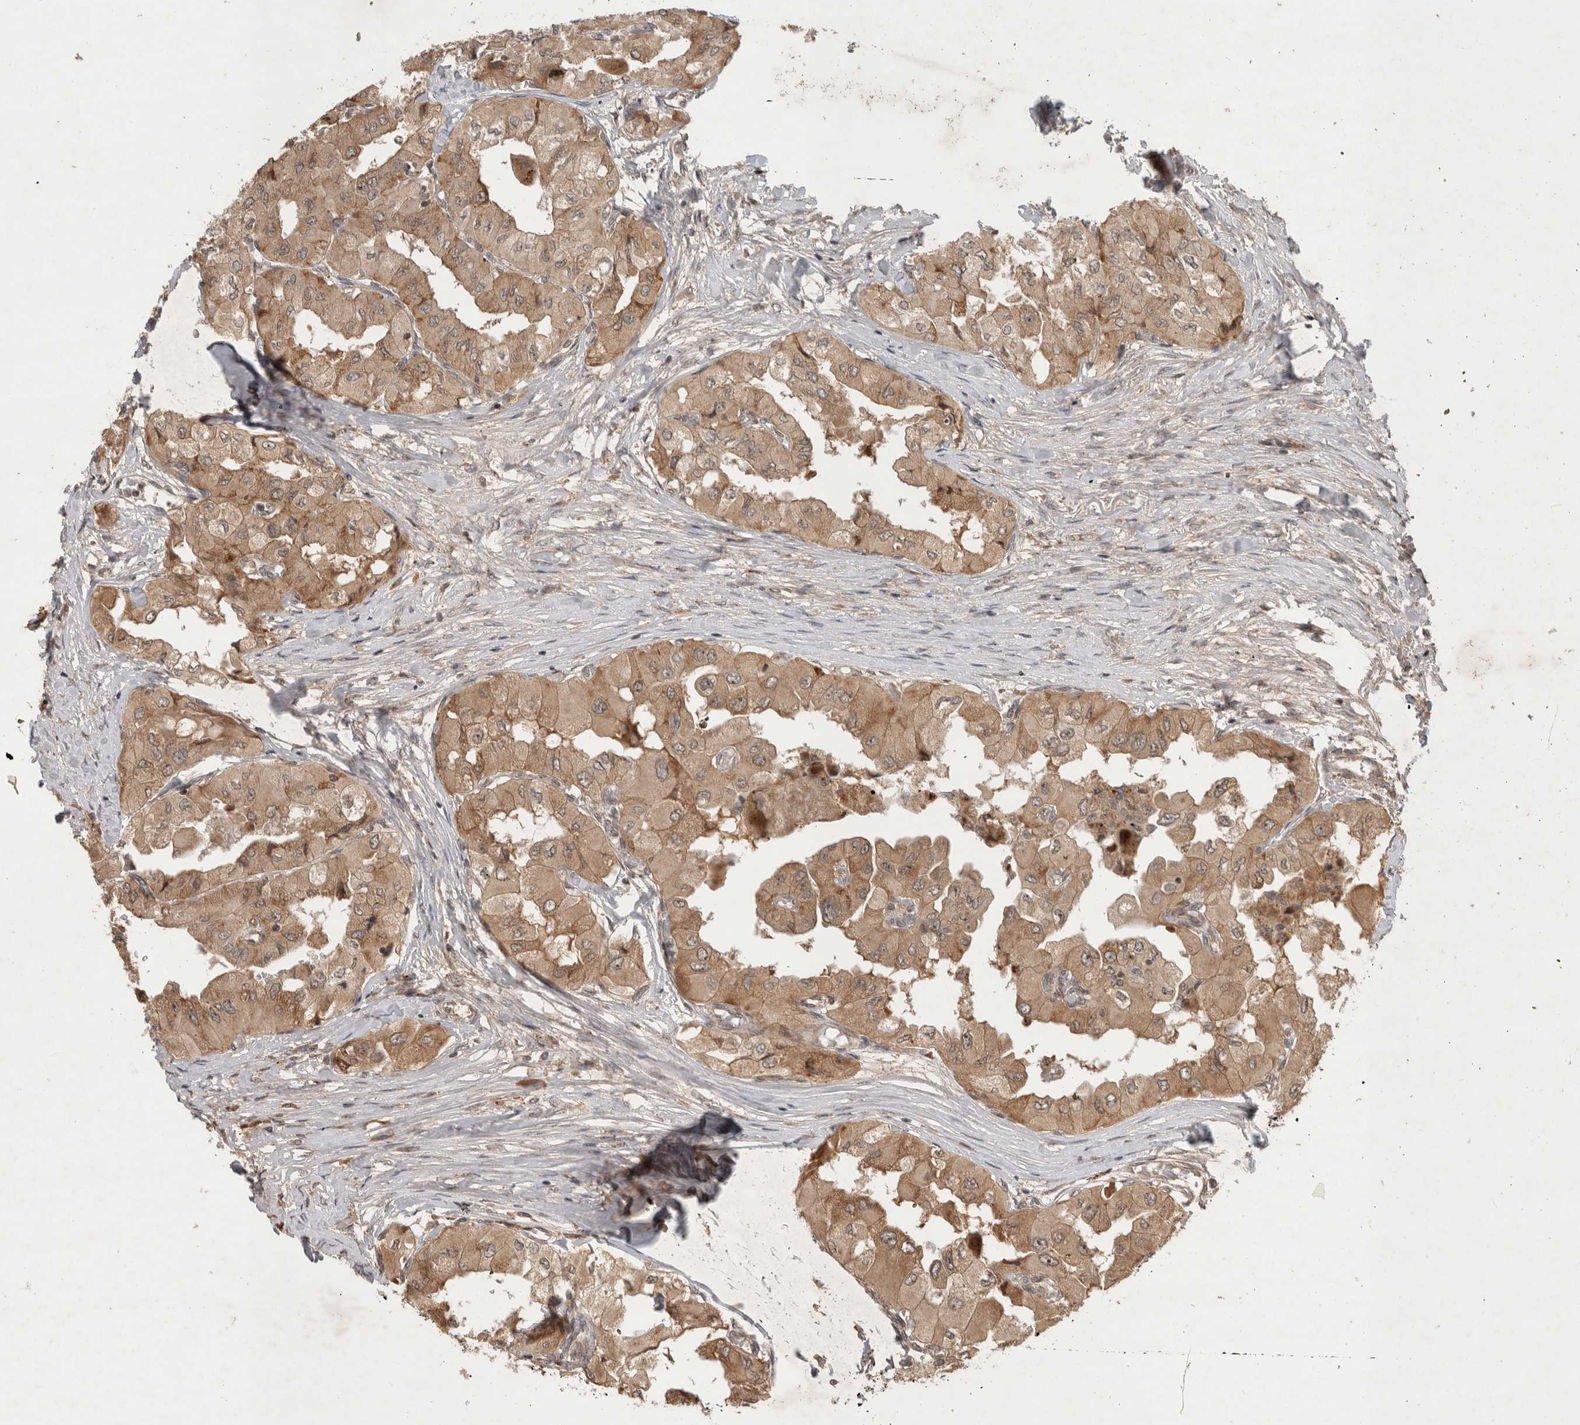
{"staining": {"intensity": "moderate", "quantity": ">75%", "location": "cytoplasmic/membranous"}, "tissue": "thyroid cancer", "cell_type": "Tumor cells", "image_type": "cancer", "snomed": [{"axis": "morphology", "description": "Papillary adenocarcinoma, NOS"}, {"axis": "topography", "description": "Thyroid gland"}], "caption": "Papillary adenocarcinoma (thyroid) stained with immunohistochemistry (IHC) displays moderate cytoplasmic/membranous positivity in about >75% of tumor cells. Immunohistochemistry stains the protein of interest in brown and the nuclei are stained blue.", "gene": "PITPNC1", "patient": {"sex": "female", "age": 59}}